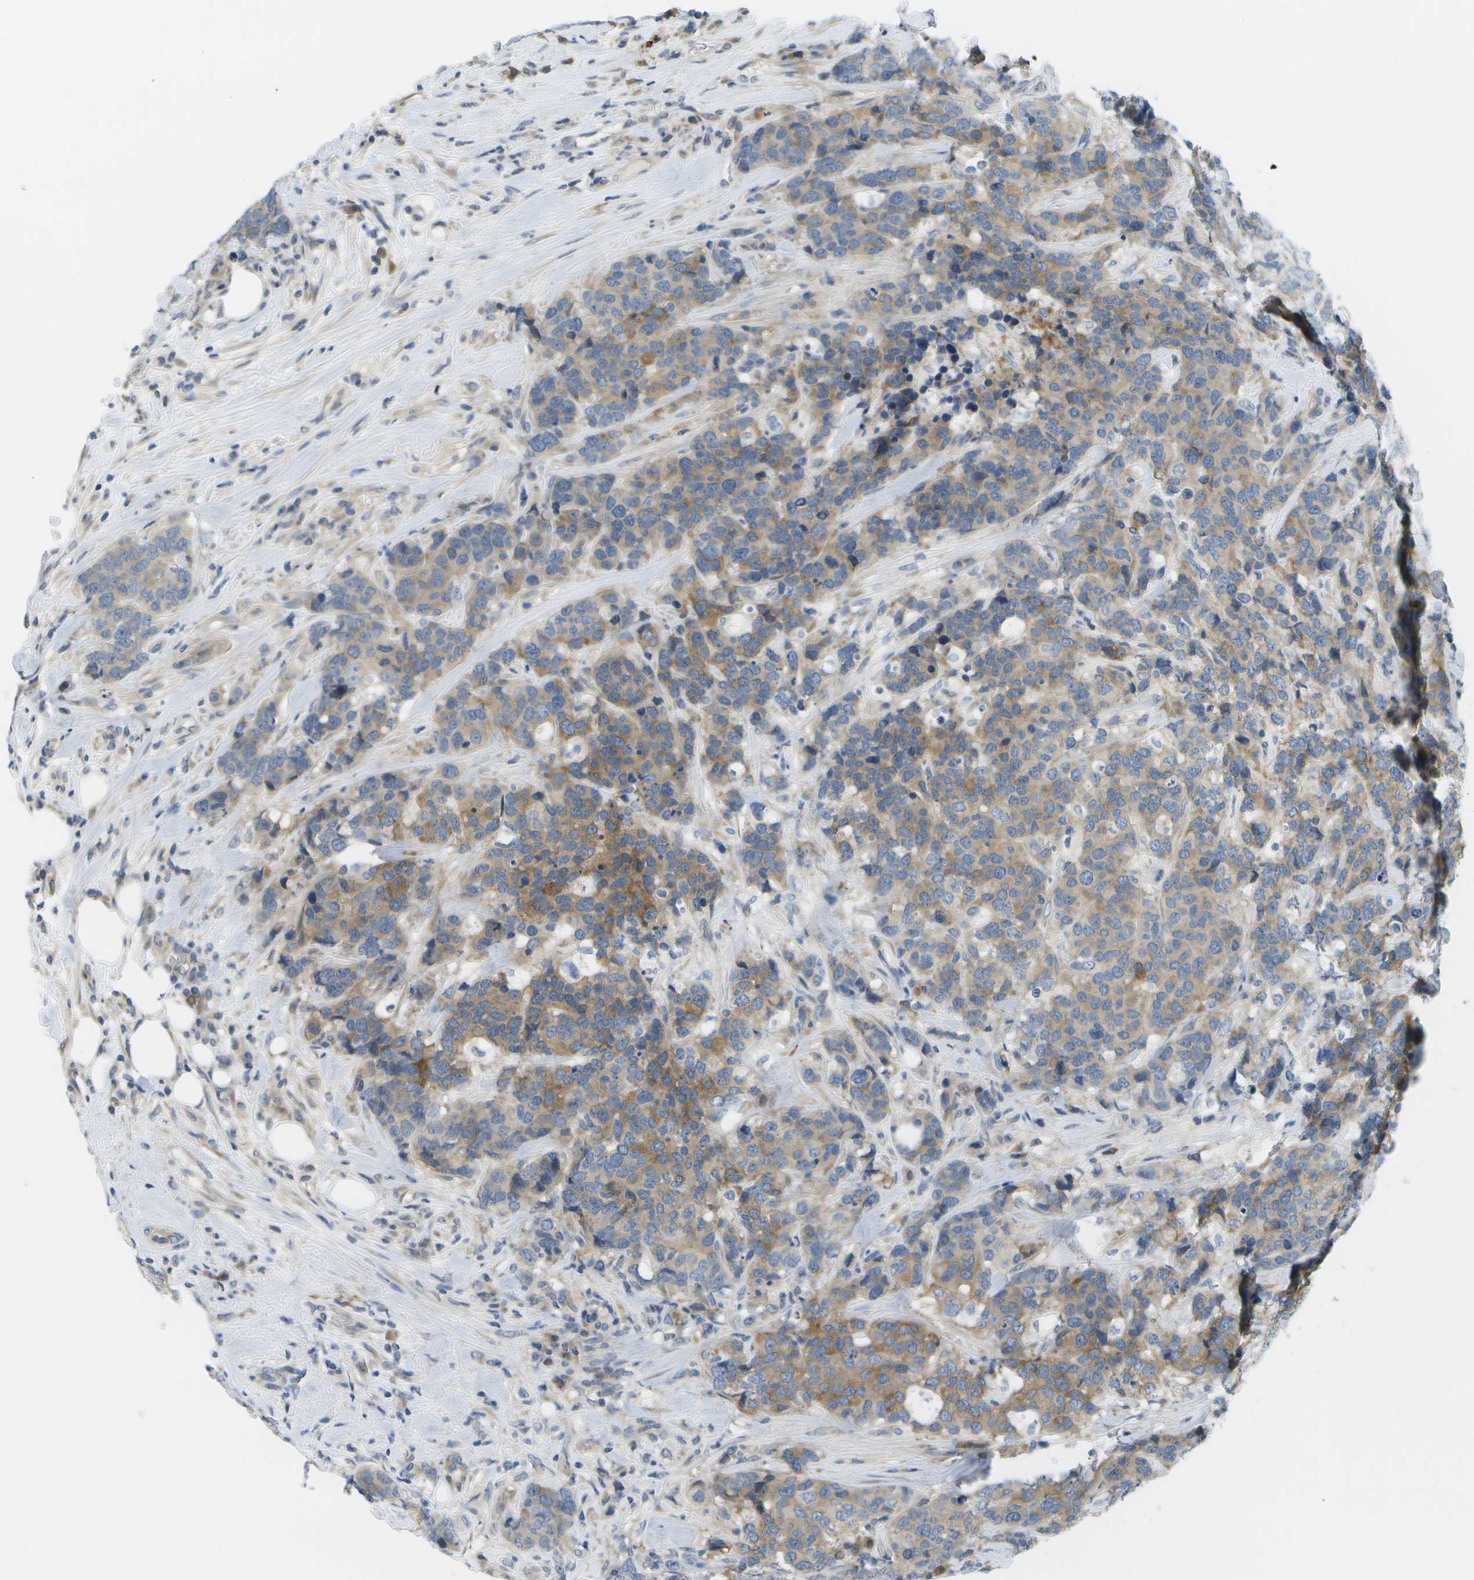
{"staining": {"intensity": "moderate", "quantity": "25%-75%", "location": "cytoplasmic/membranous"}, "tissue": "breast cancer", "cell_type": "Tumor cells", "image_type": "cancer", "snomed": [{"axis": "morphology", "description": "Lobular carcinoma"}, {"axis": "topography", "description": "Breast"}], "caption": "This is a photomicrograph of immunohistochemistry staining of breast lobular carcinoma, which shows moderate expression in the cytoplasmic/membranous of tumor cells.", "gene": "MARCHF8", "patient": {"sex": "female", "age": 59}}